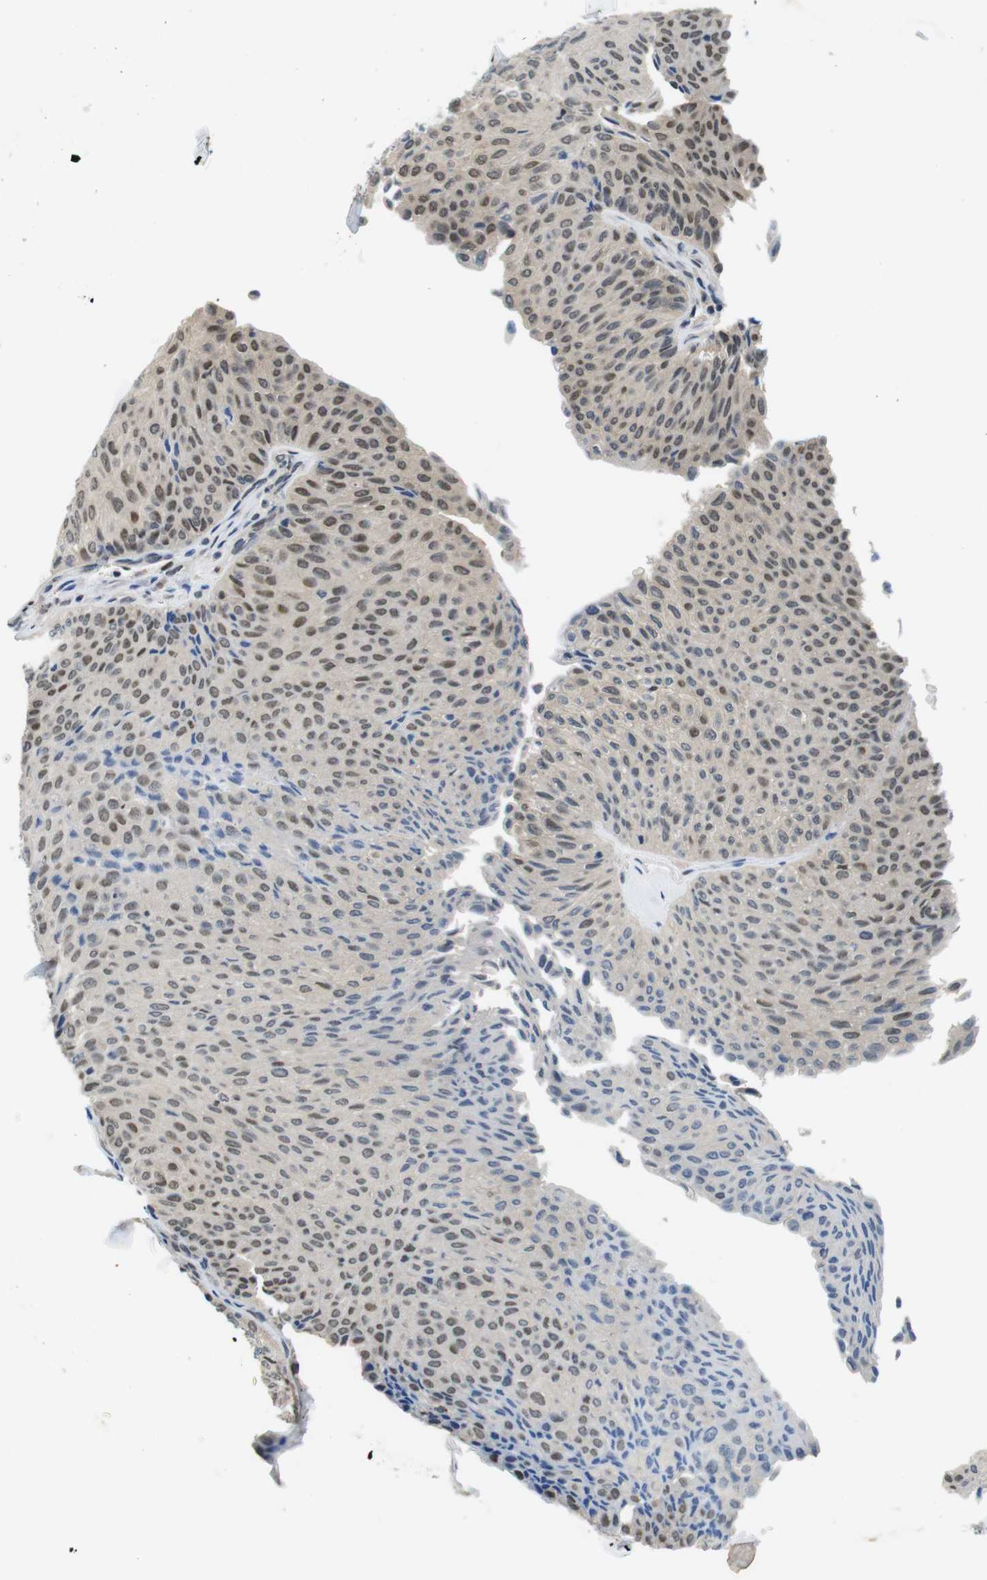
{"staining": {"intensity": "weak", "quantity": "25%-75%", "location": "nuclear"}, "tissue": "urothelial cancer", "cell_type": "Tumor cells", "image_type": "cancer", "snomed": [{"axis": "morphology", "description": "Urothelial carcinoma, Low grade"}, {"axis": "topography", "description": "Urinary bladder"}], "caption": "IHC histopathology image of human urothelial cancer stained for a protein (brown), which demonstrates low levels of weak nuclear positivity in approximately 25%-75% of tumor cells.", "gene": "NEK4", "patient": {"sex": "male", "age": 78}}